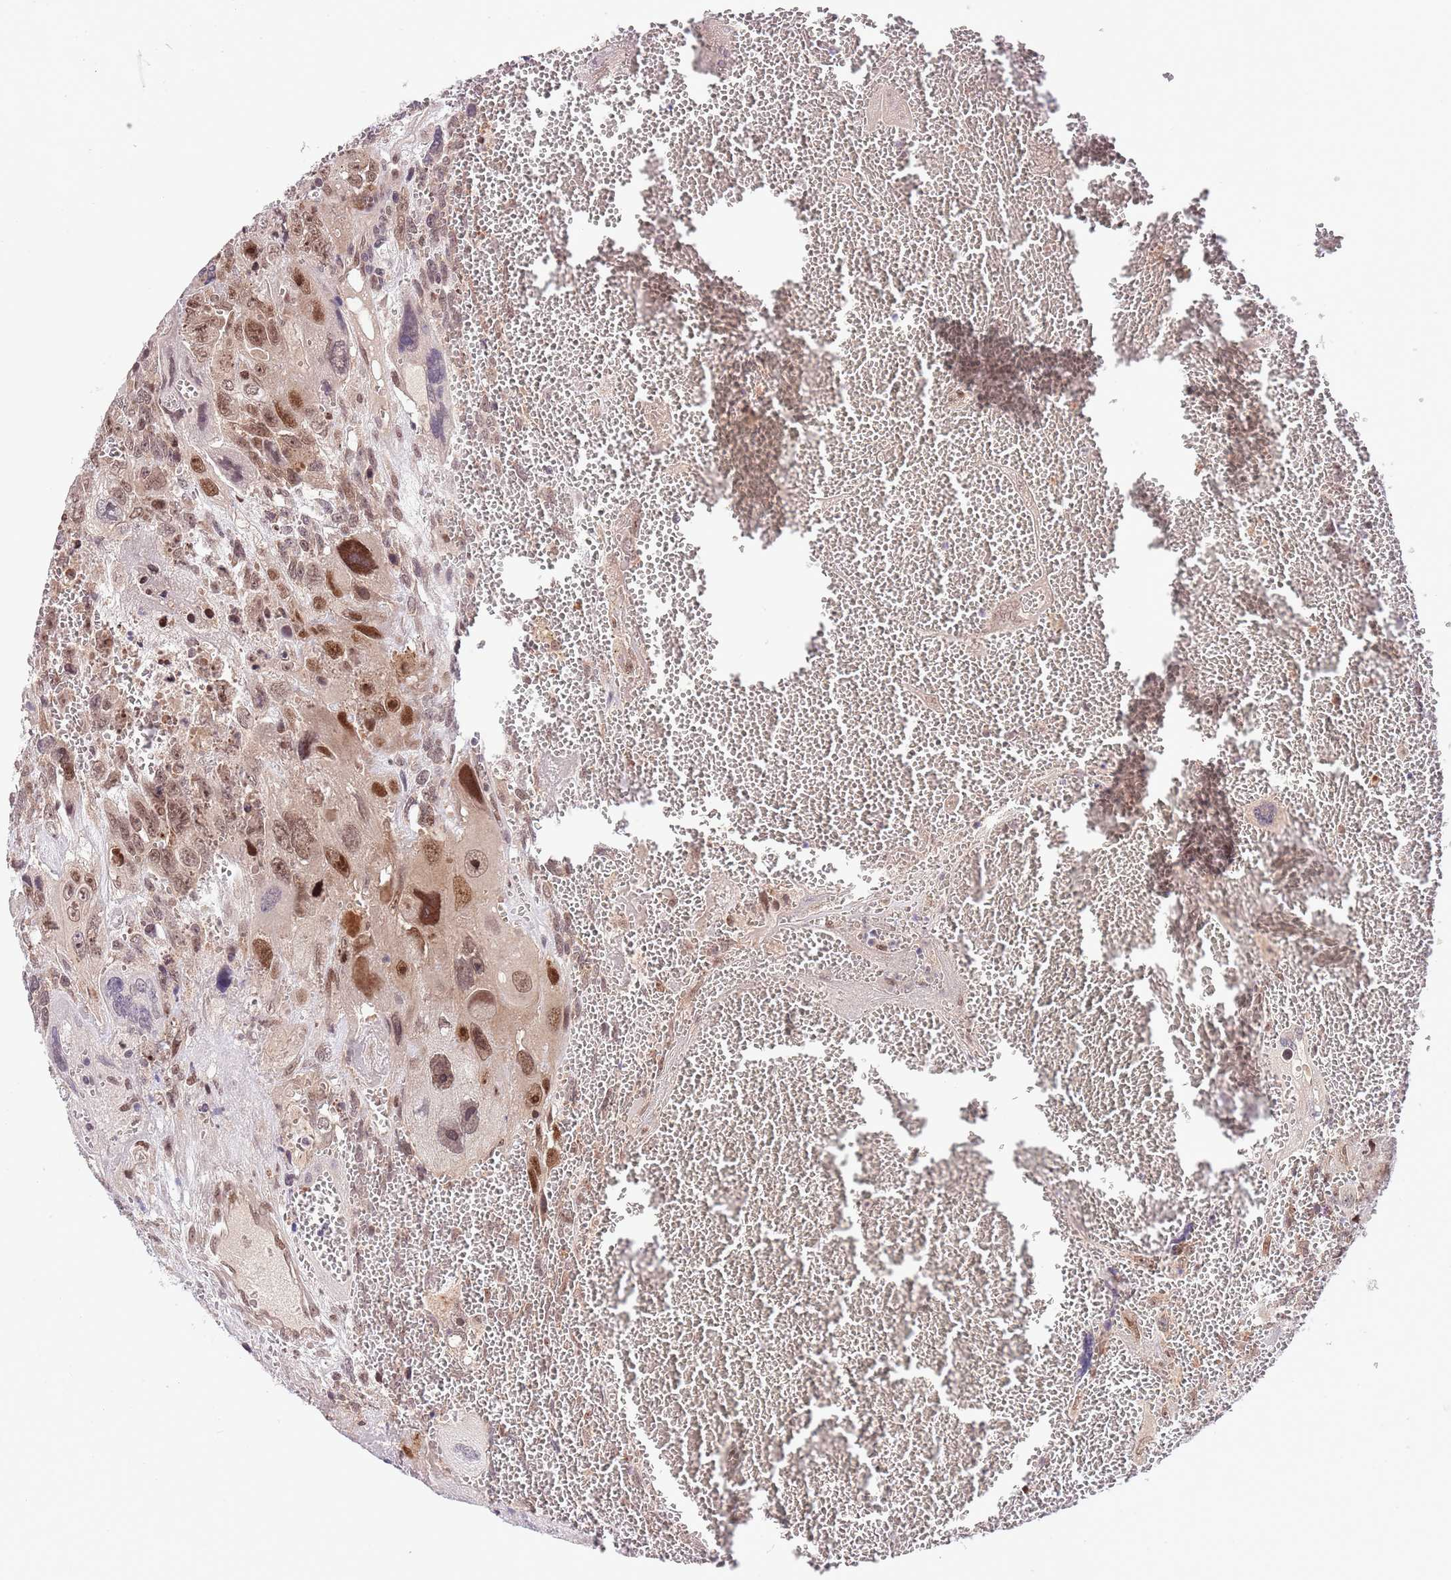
{"staining": {"intensity": "strong", "quantity": ">75%", "location": "nuclear"}, "tissue": "testis cancer", "cell_type": "Tumor cells", "image_type": "cancer", "snomed": [{"axis": "morphology", "description": "Carcinoma, Embryonal, NOS"}, {"axis": "topography", "description": "Testis"}], "caption": "Immunohistochemistry (IHC) photomicrograph of neoplastic tissue: embryonal carcinoma (testis) stained using immunohistochemistry (IHC) reveals high levels of strong protein expression localized specifically in the nuclear of tumor cells, appearing as a nuclear brown color.", "gene": "CHD1", "patient": {"sex": "male", "age": 28}}